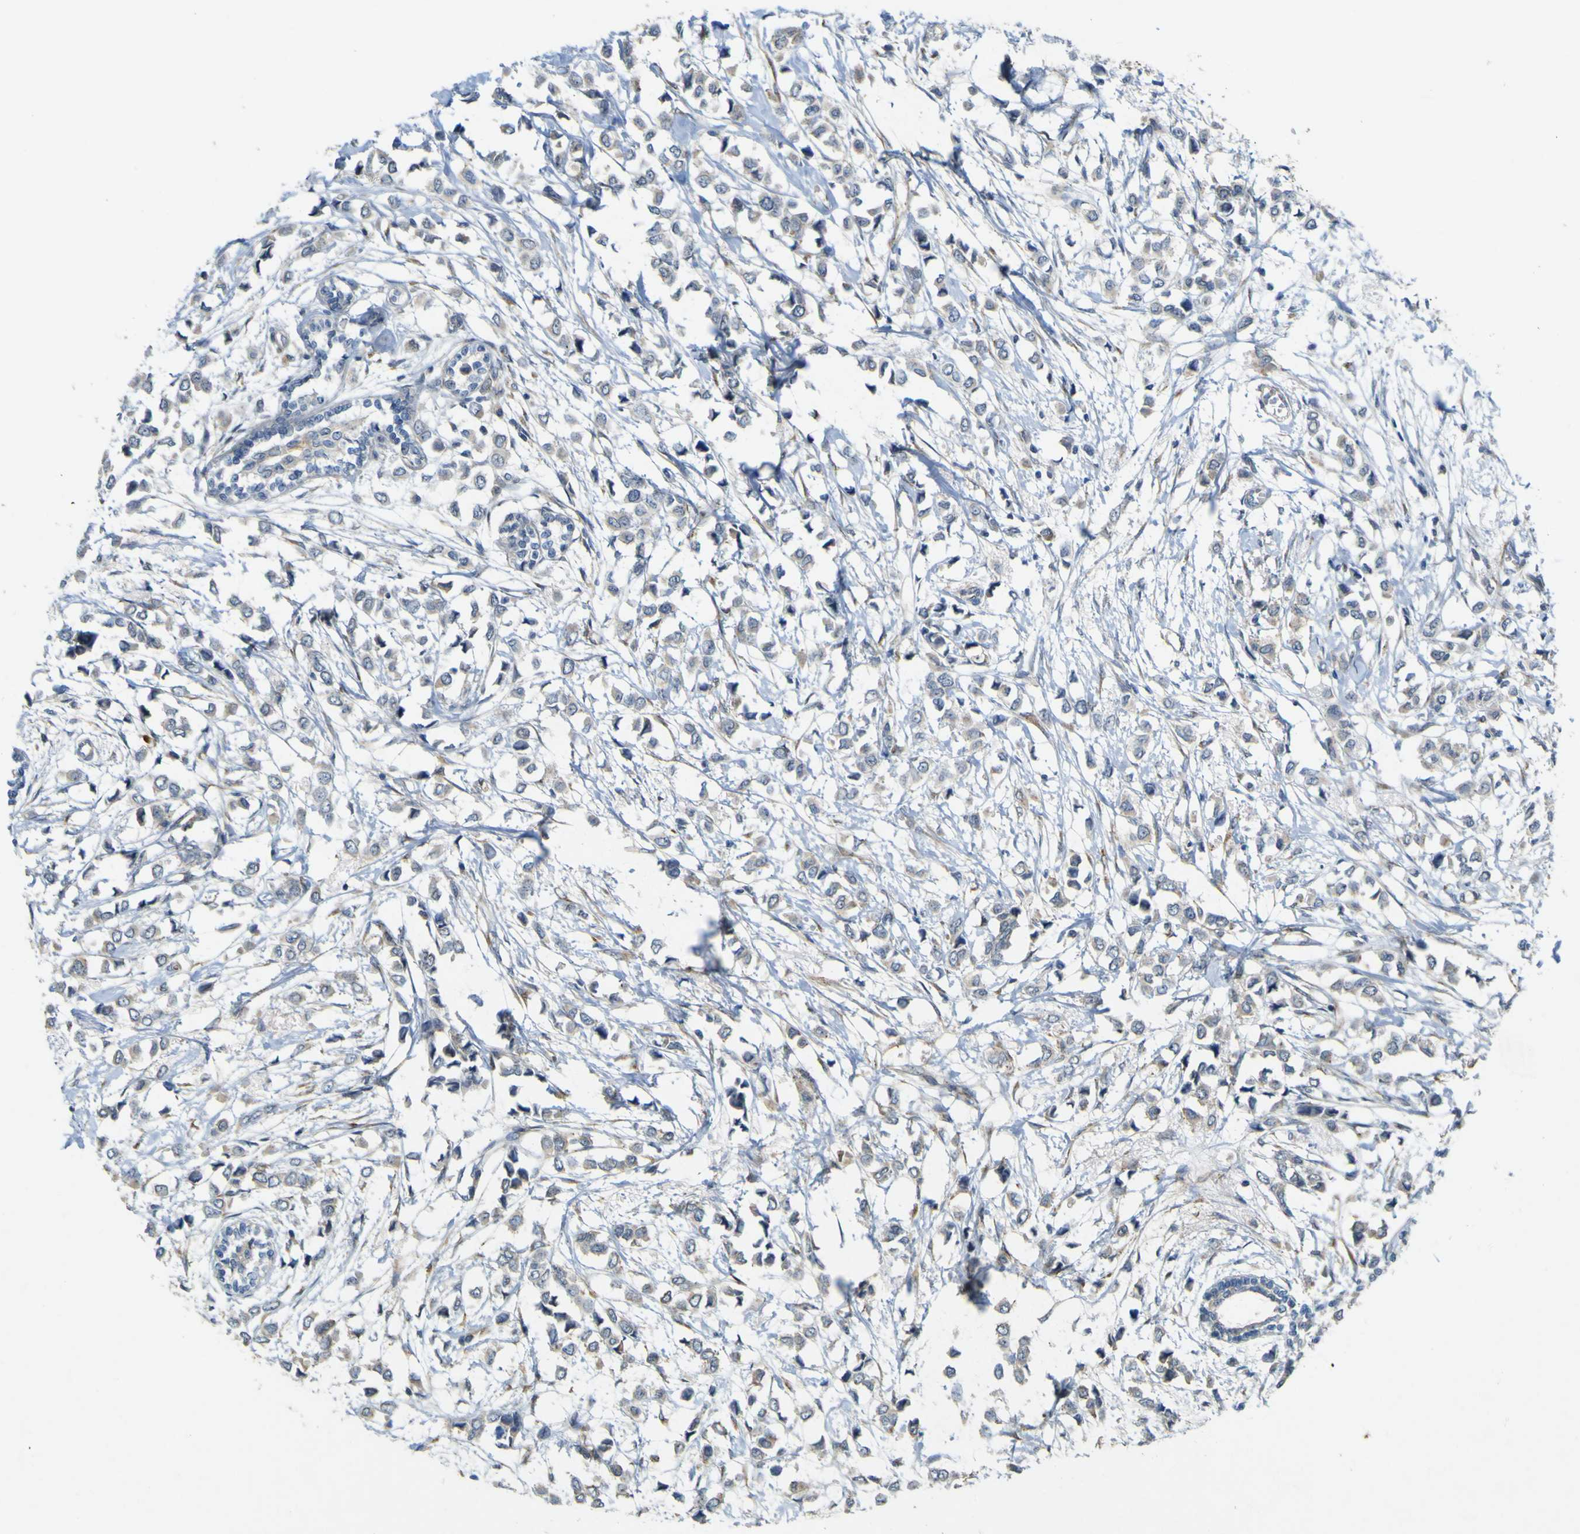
{"staining": {"intensity": "negative", "quantity": "none", "location": "none"}, "tissue": "breast cancer", "cell_type": "Tumor cells", "image_type": "cancer", "snomed": [{"axis": "morphology", "description": "Lobular carcinoma"}, {"axis": "topography", "description": "Breast"}], "caption": "IHC histopathology image of lobular carcinoma (breast) stained for a protein (brown), which exhibits no staining in tumor cells.", "gene": "IGF2R", "patient": {"sex": "female", "age": 51}}